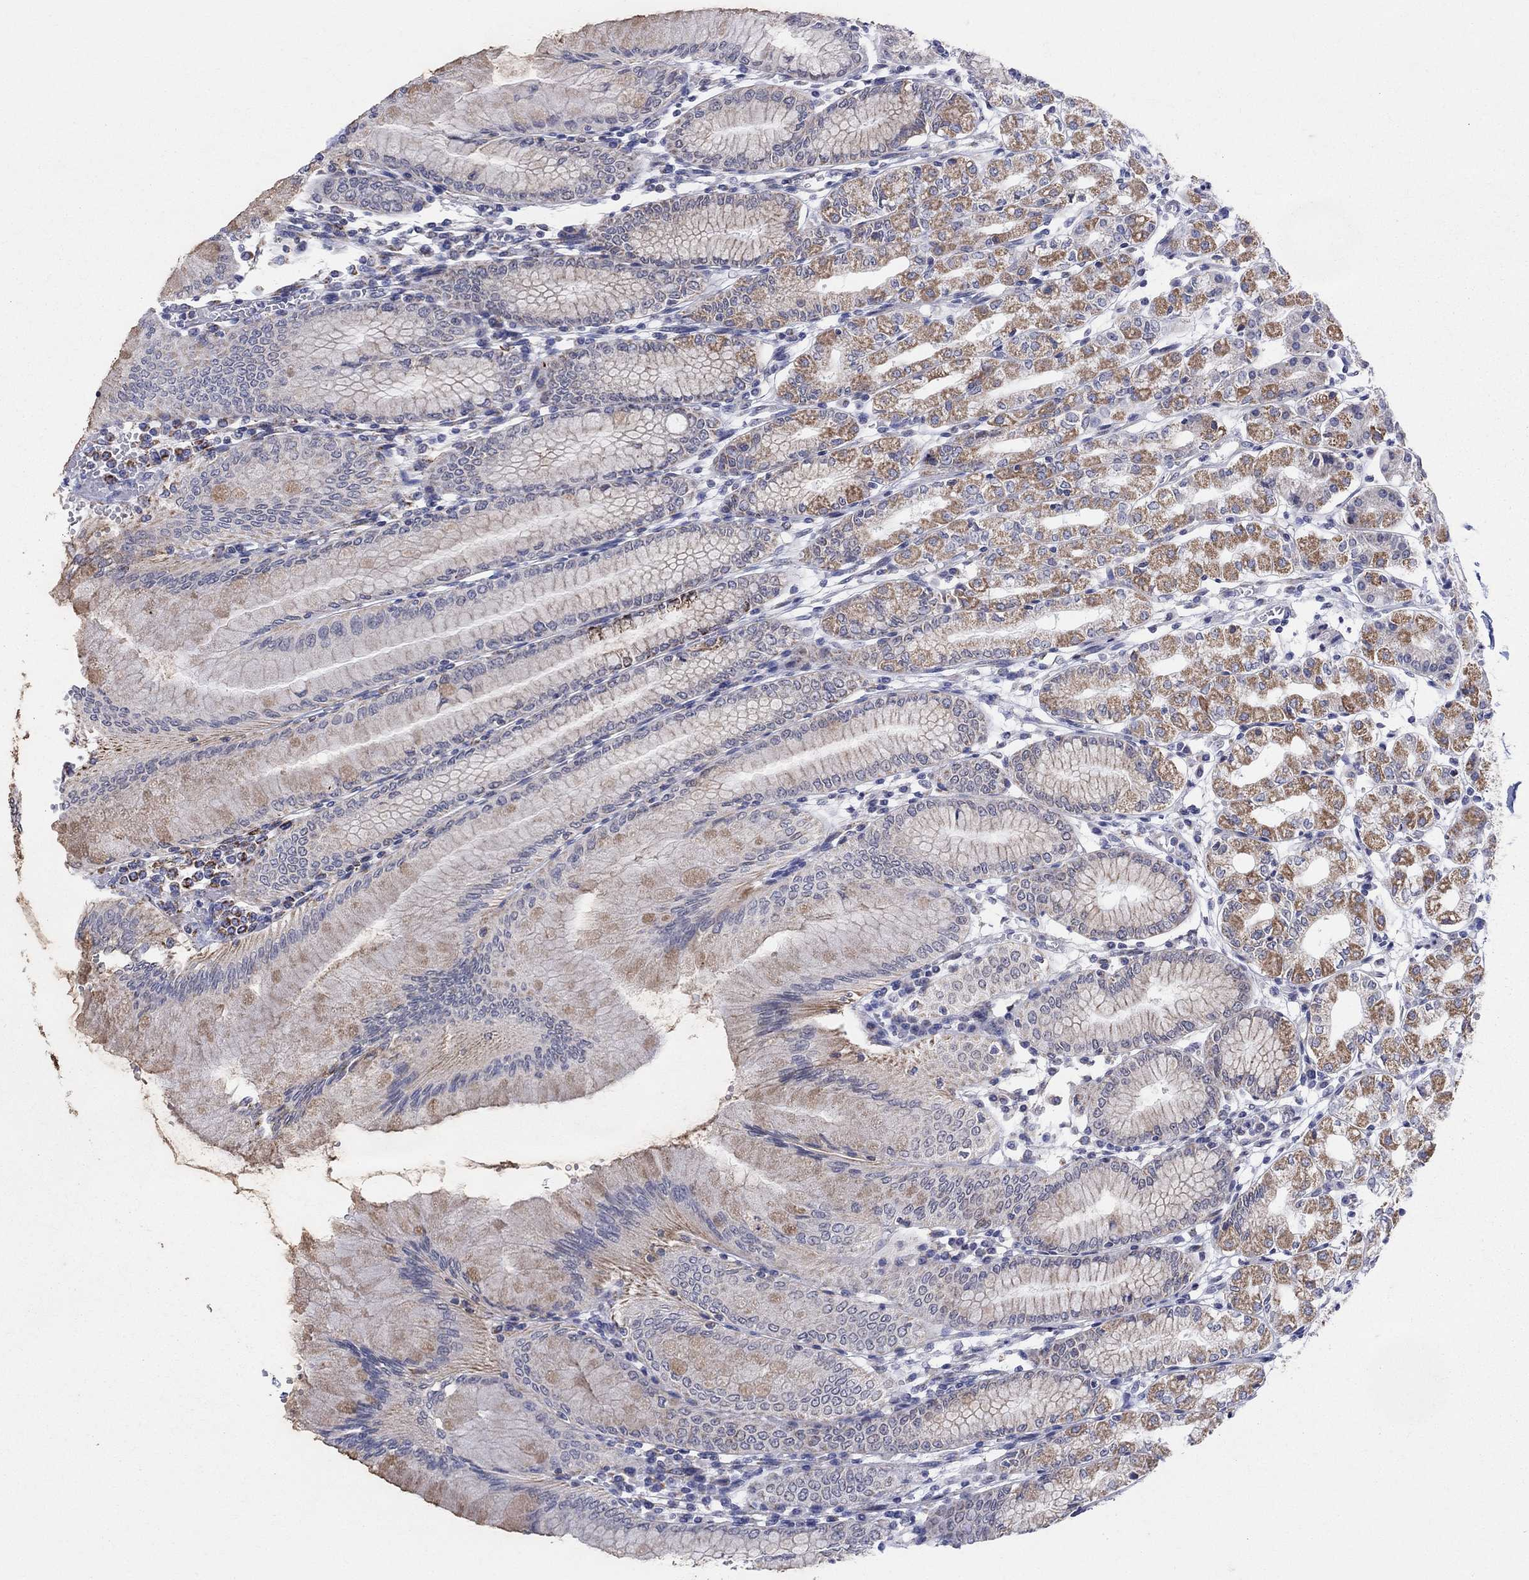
{"staining": {"intensity": "strong", "quantity": "<25%", "location": "cytoplasmic/membranous"}, "tissue": "stomach", "cell_type": "Glandular cells", "image_type": "normal", "snomed": [{"axis": "morphology", "description": "Normal tissue, NOS"}, {"axis": "topography", "description": "Skeletal muscle"}, {"axis": "topography", "description": "Stomach"}], "caption": "Immunohistochemical staining of unremarkable human stomach shows strong cytoplasmic/membranous protein expression in about <25% of glandular cells. Nuclei are stained in blue.", "gene": "KISS1R", "patient": {"sex": "female", "age": 57}}